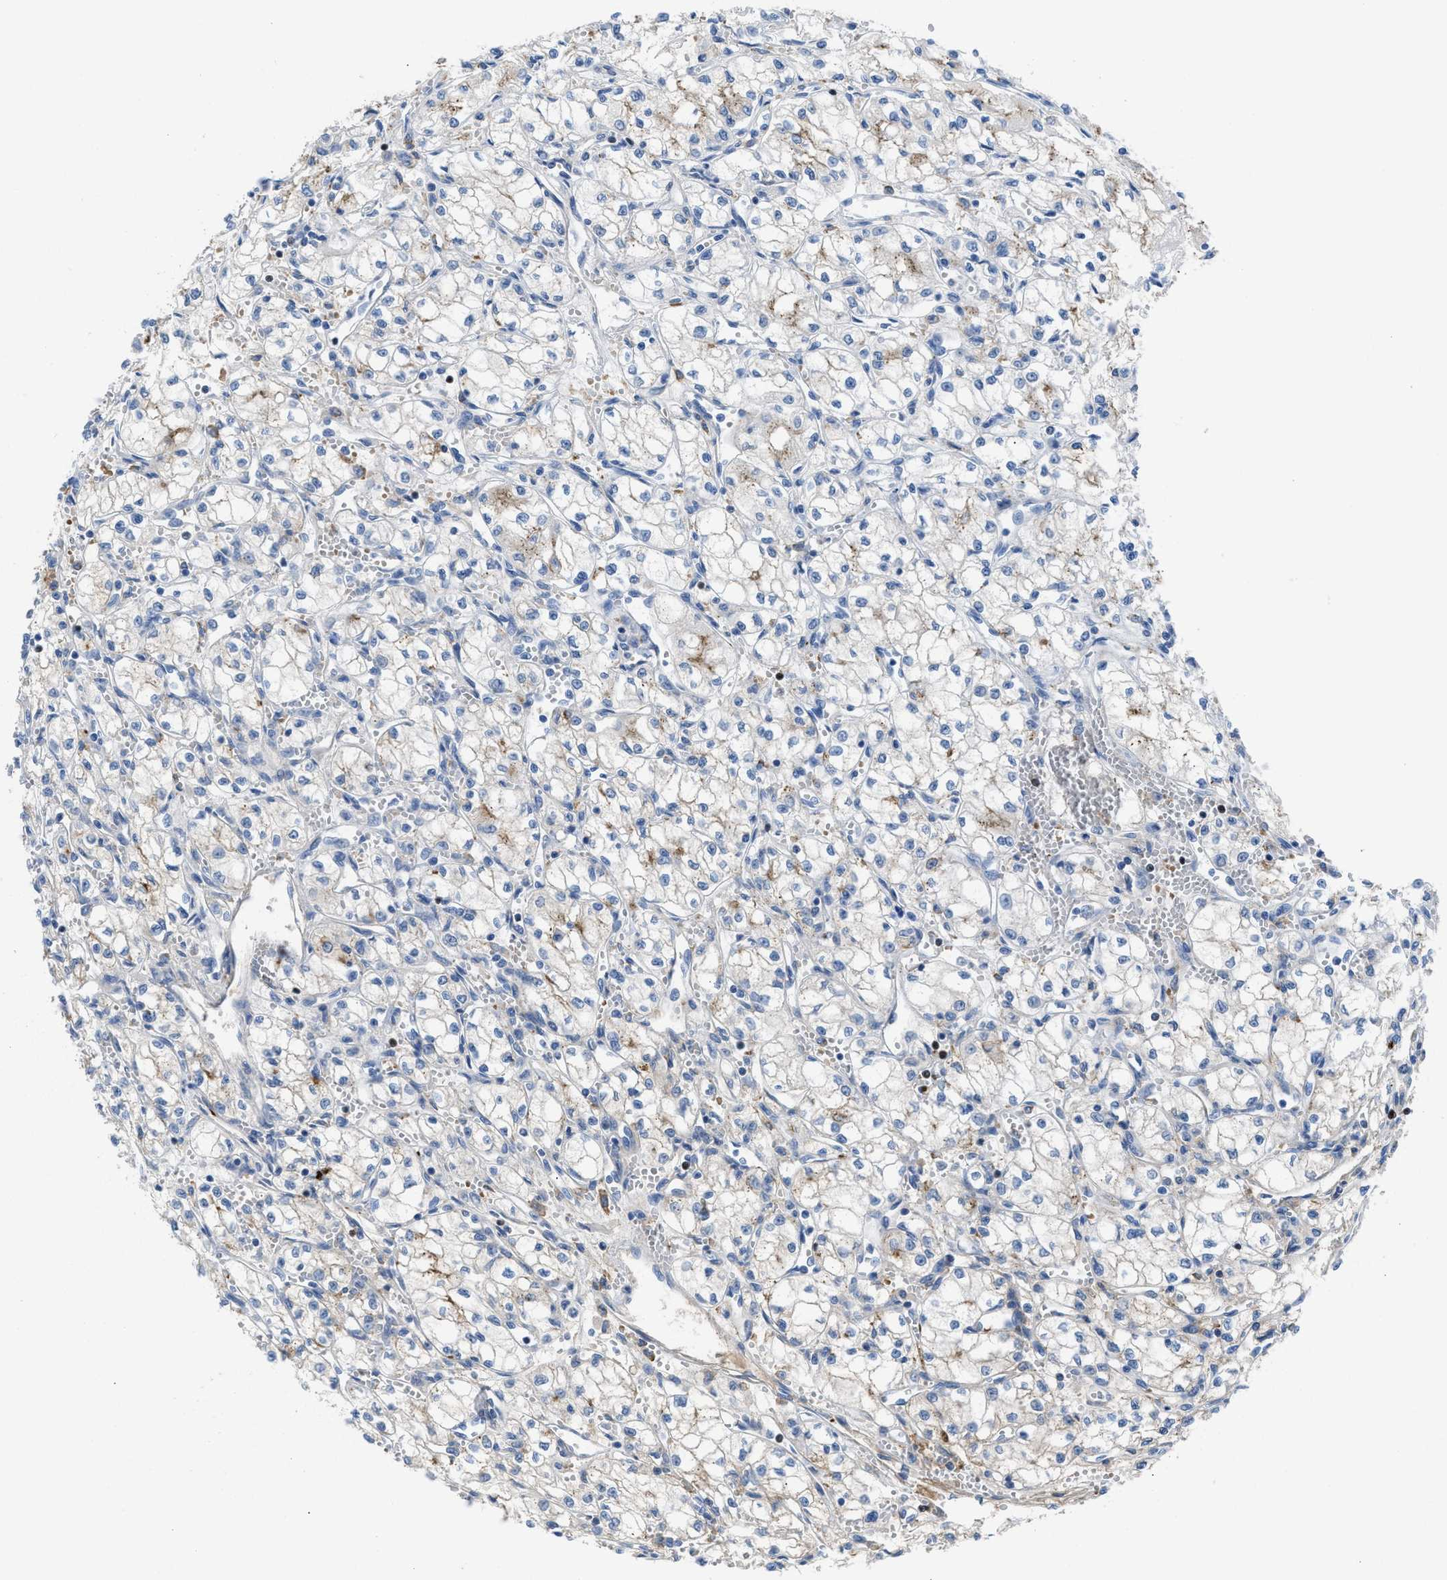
{"staining": {"intensity": "moderate", "quantity": "<25%", "location": "cytoplasmic/membranous"}, "tissue": "renal cancer", "cell_type": "Tumor cells", "image_type": "cancer", "snomed": [{"axis": "morphology", "description": "Normal tissue, NOS"}, {"axis": "morphology", "description": "Adenocarcinoma, NOS"}, {"axis": "topography", "description": "Kidney"}], "caption": "Protein expression analysis of human renal cancer reveals moderate cytoplasmic/membranous expression in about <25% of tumor cells.", "gene": "LEF1", "patient": {"sex": "male", "age": 59}}